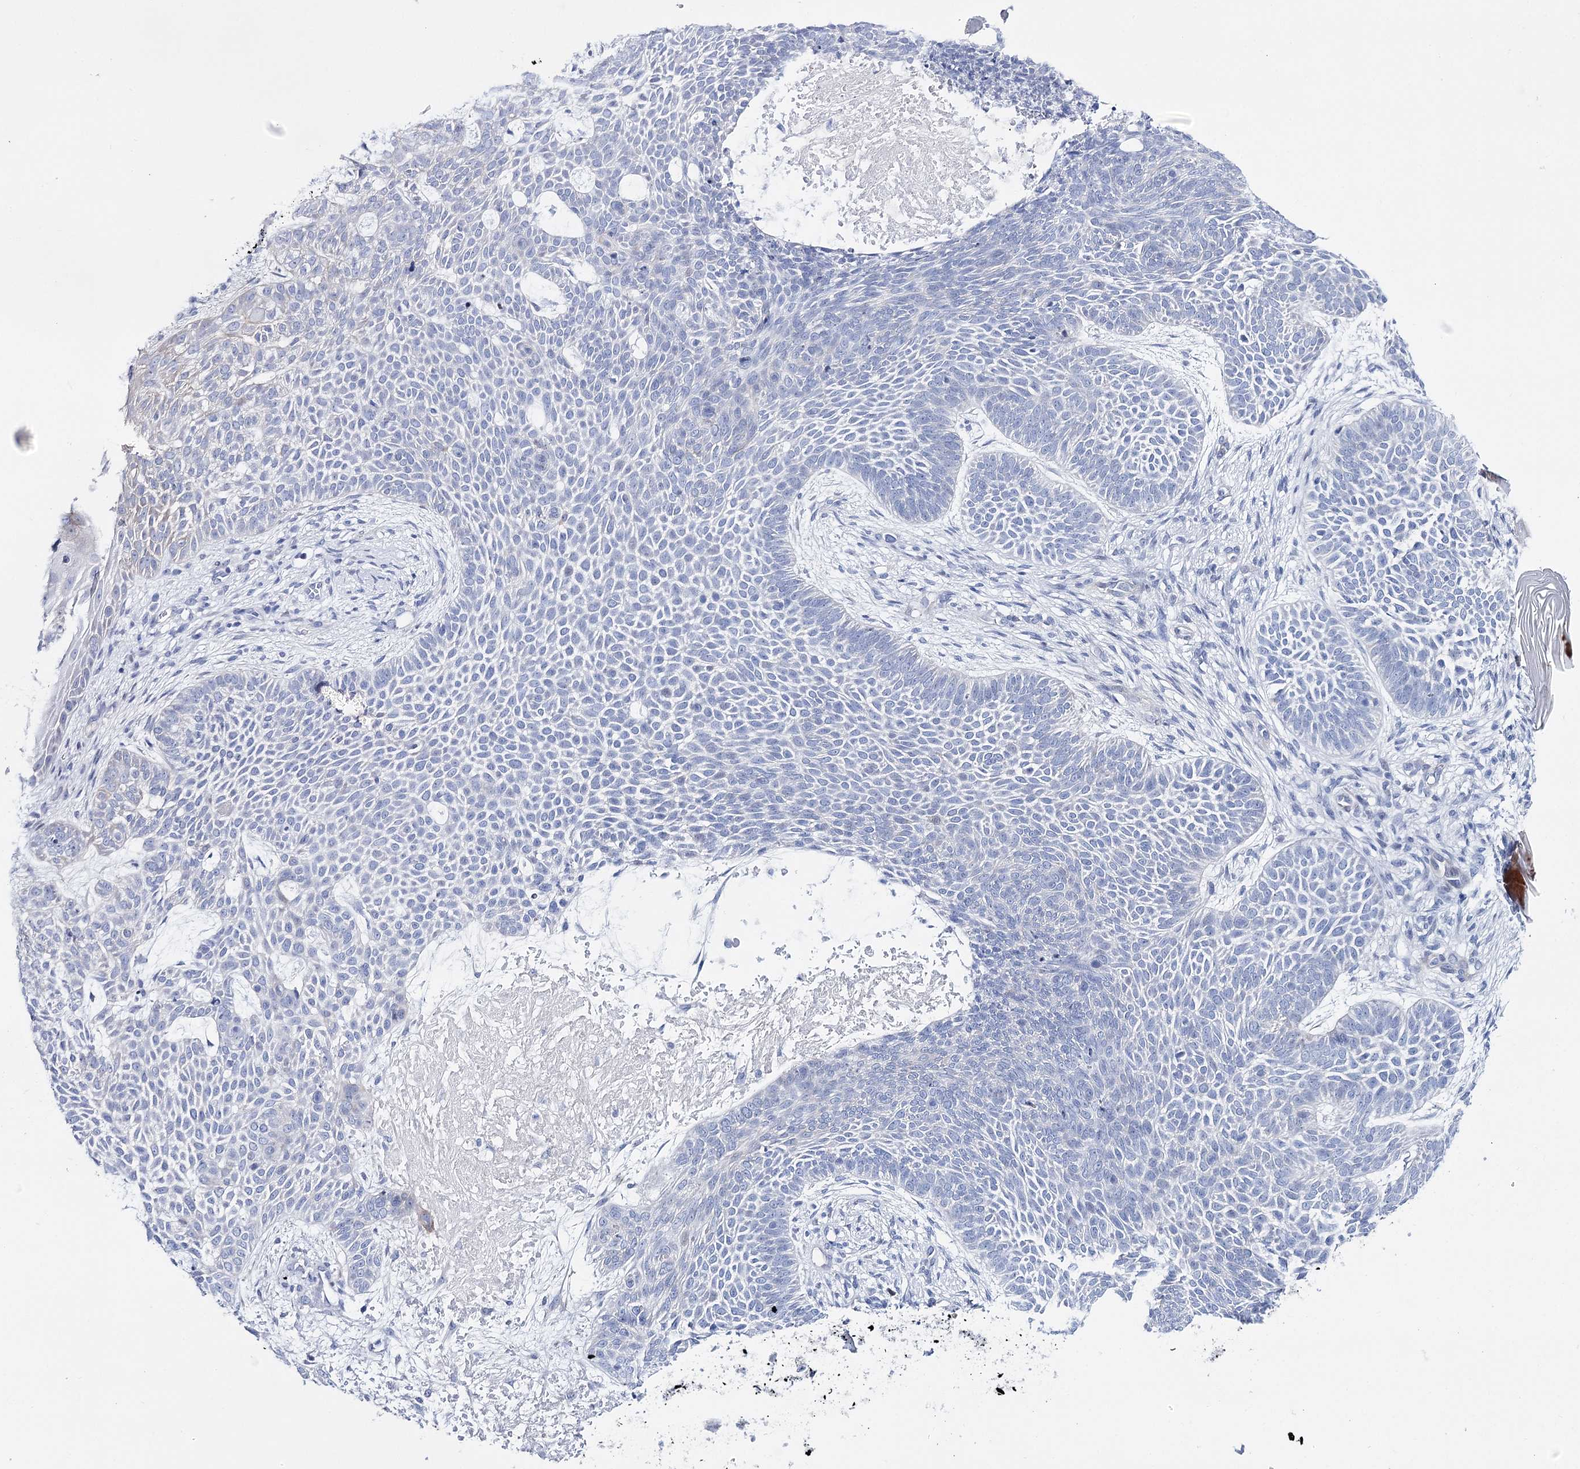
{"staining": {"intensity": "negative", "quantity": "none", "location": "none"}, "tissue": "skin cancer", "cell_type": "Tumor cells", "image_type": "cancer", "snomed": [{"axis": "morphology", "description": "Basal cell carcinoma"}, {"axis": "topography", "description": "Skin"}], "caption": "High power microscopy image of an IHC micrograph of basal cell carcinoma (skin), revealing no significant expression in tumor cells.", "gene": "ANKRD23", "patient": {"sex": "male", "age": 85}}